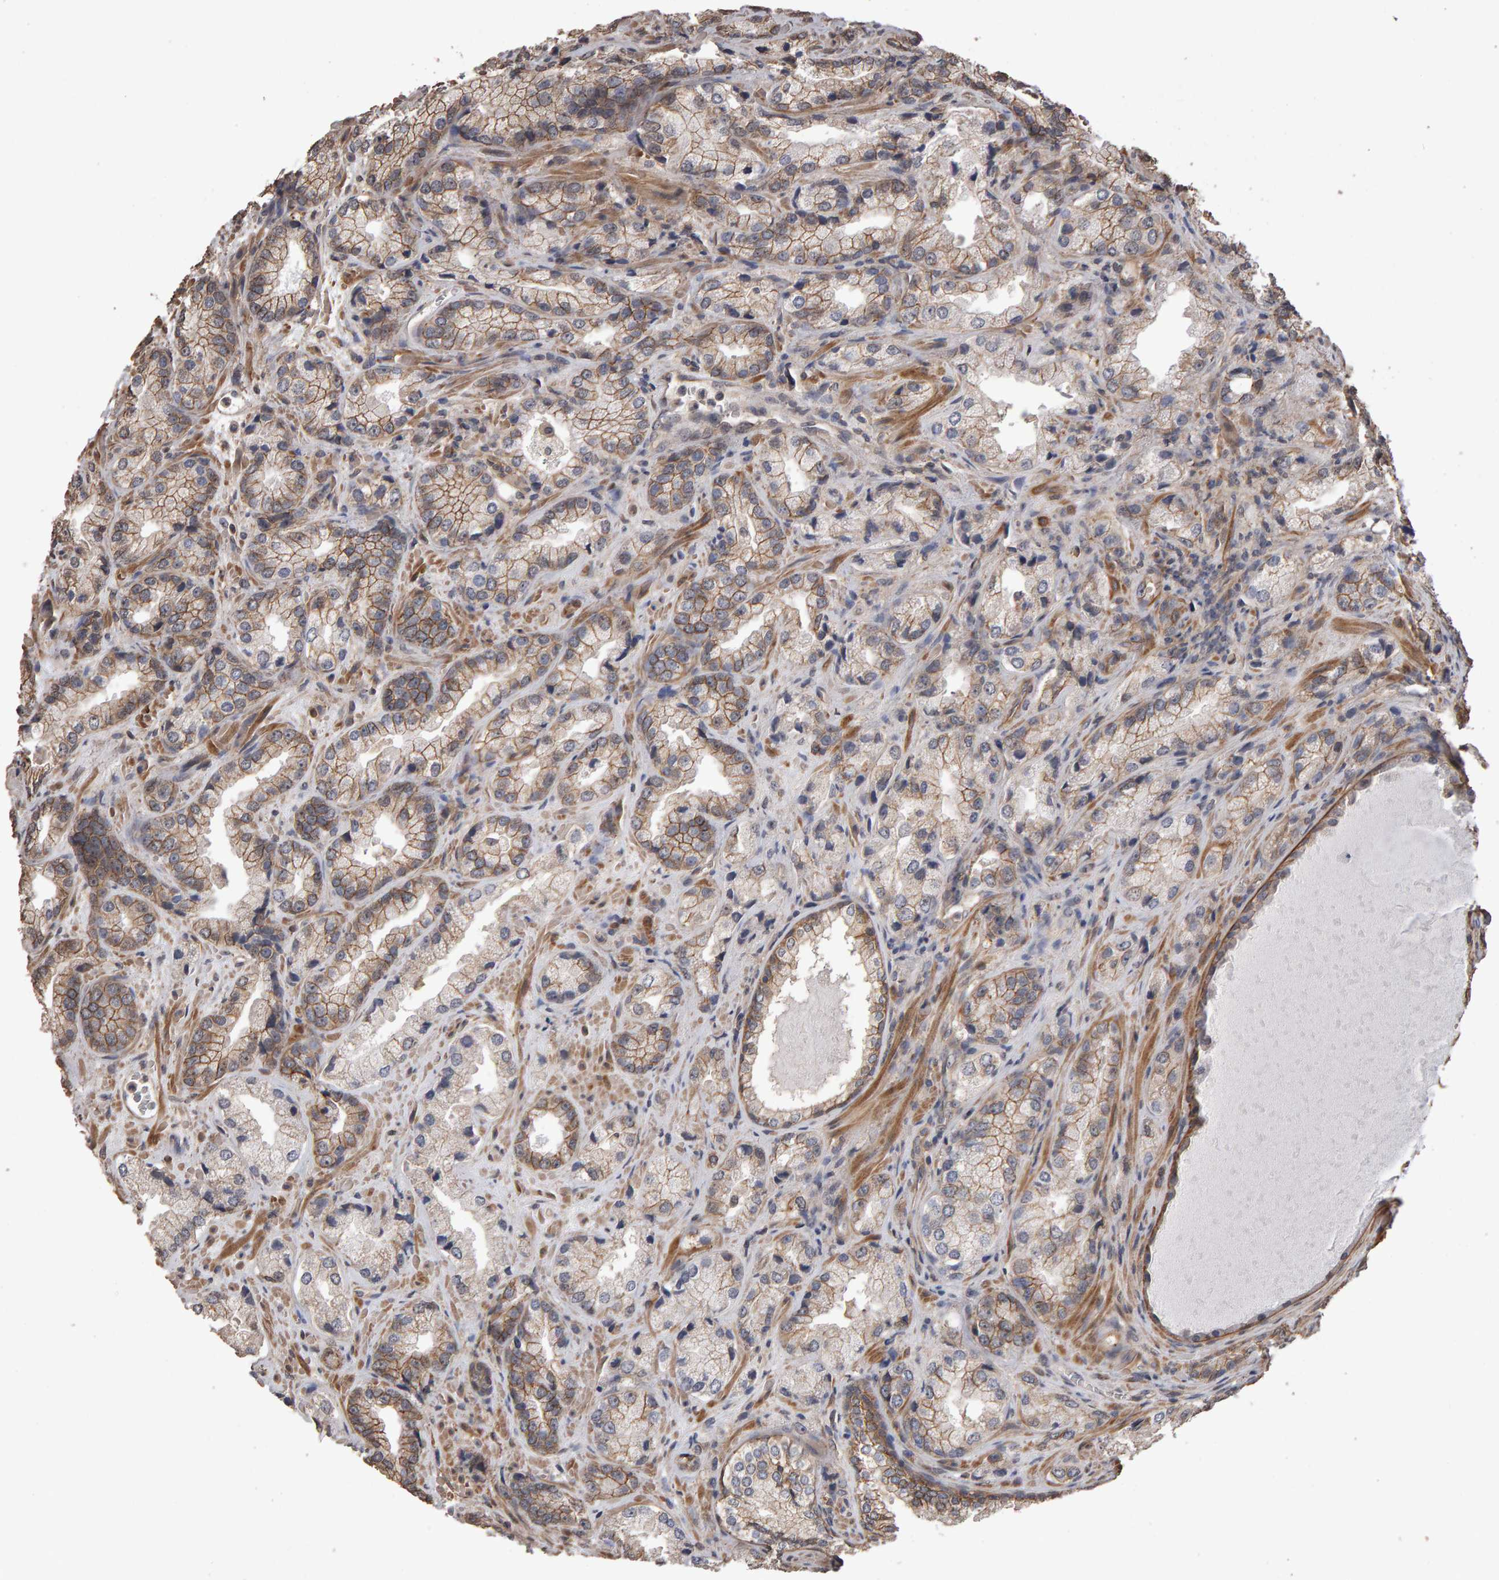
{"staining": {"intensity": "moderate", "quantity": ">75%", "location": "cytoplasmic/membranous"}, "tissue": "prostate cancer", "cell_type": "Tumor cells", "image_type": "cancer", "snomed": [{"axis": "morphology", "description": "Adenocarcinoma, High grade"}, {"axis": "topography", "description": "Prostate"}], "caption": "Prostate cancer tissue exhibits moderate cytoplasmic/membranous staining in about >75% of tumor cells, visualized by immunohistochemistry. (brown staining indicates protein expression, while blue staining denotes nuclei).", "gene": "SCRIB", "patient": {"sex": "male", "age": 63}}